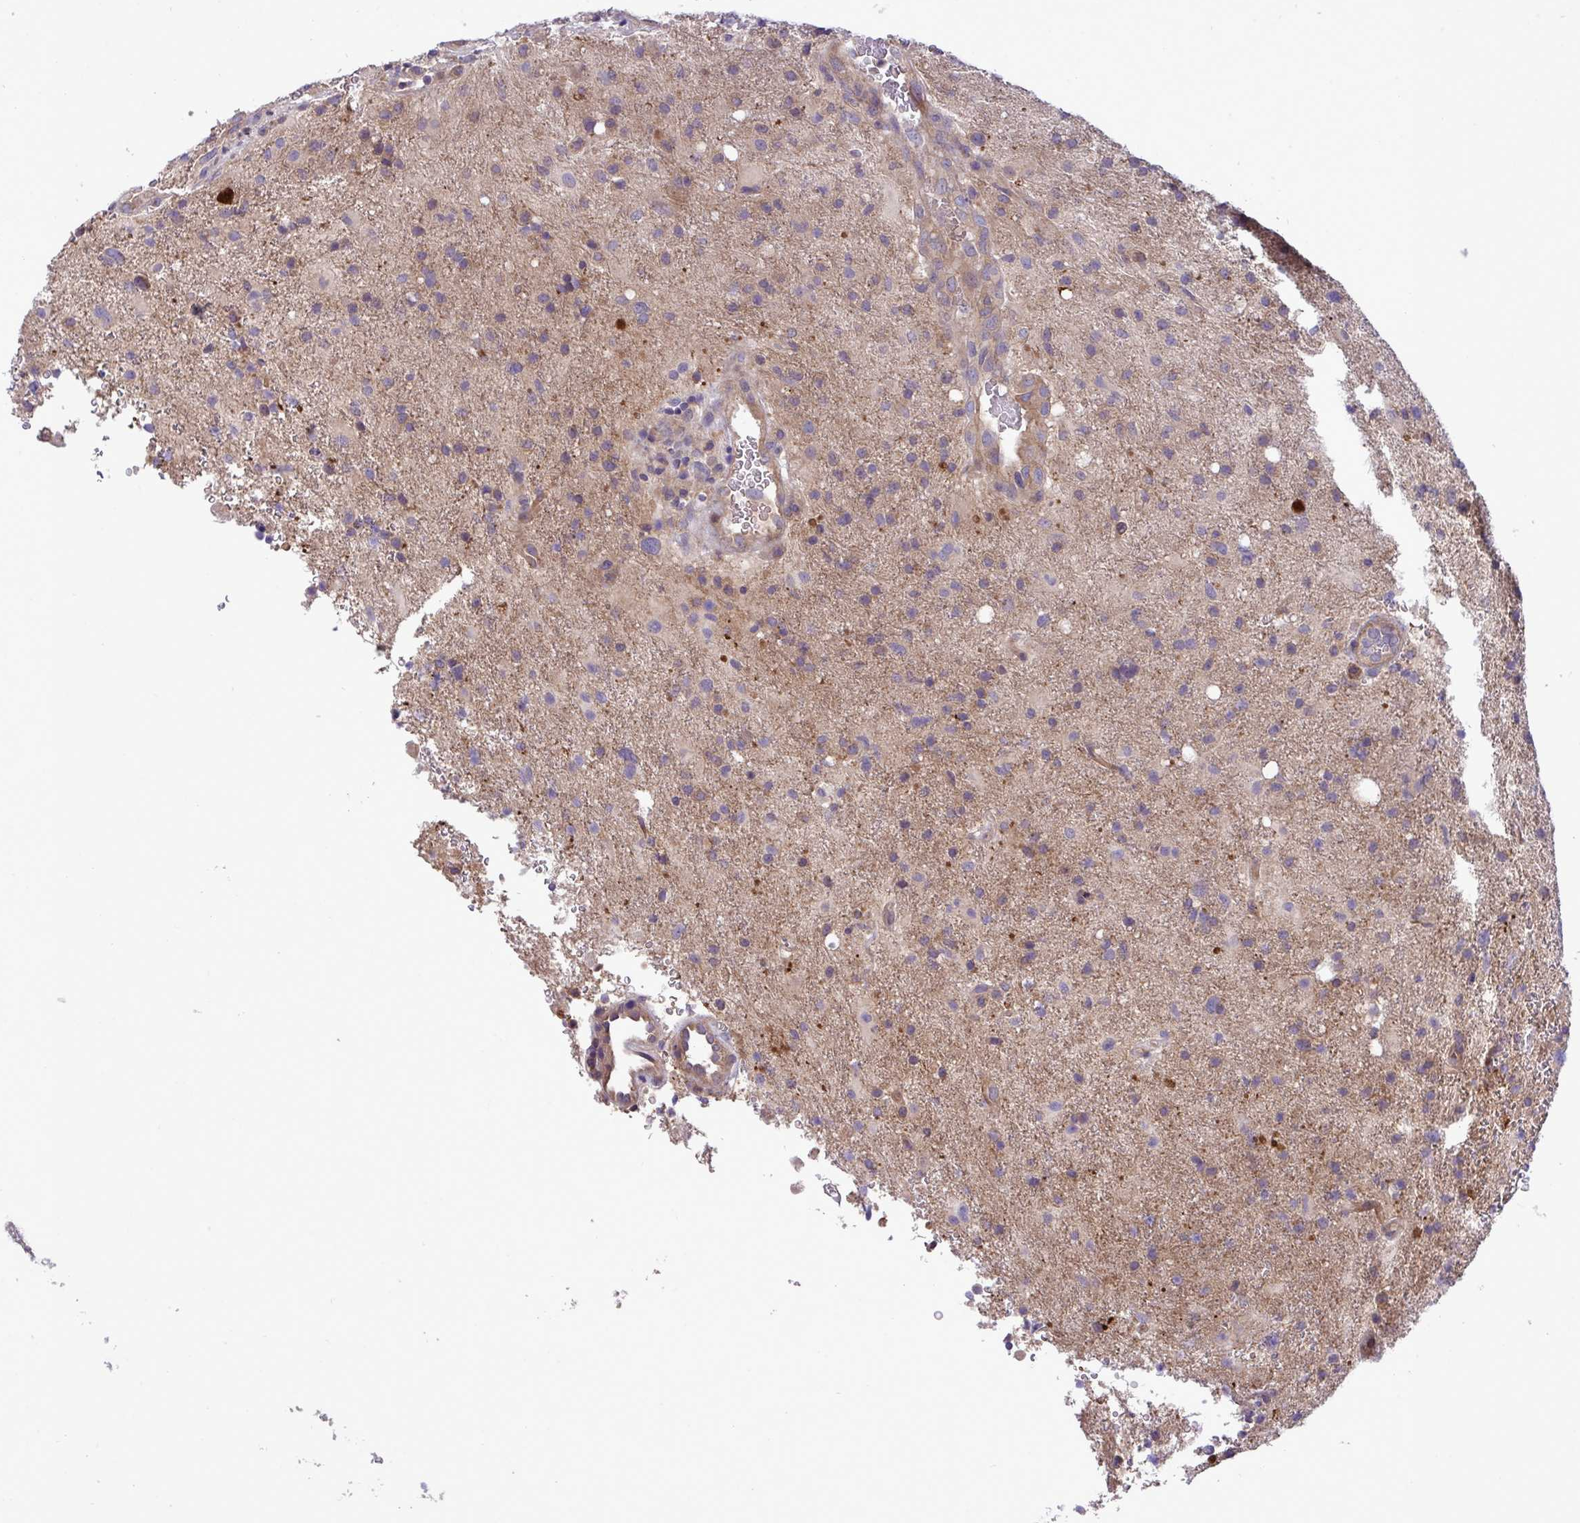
{"staining": {"intensity": "weak", "quantity": "<25%", "location": "cytoplasmic/membranous"}, "tissue": "glioma", "cell_type": "Tumor cells", "image_type": "cancer", "snomed": [{"axis": "morphology", "description": "Glioma, malignant, High grade"}, {"axis": "topography", "description": "Brain"}], "caption": "This is an immunohistochemistry photomicrograph of human glioma. There is no staining in tumor cells.", "gene": "GRB14", "patient": {"sex": "male", "age": 53}}